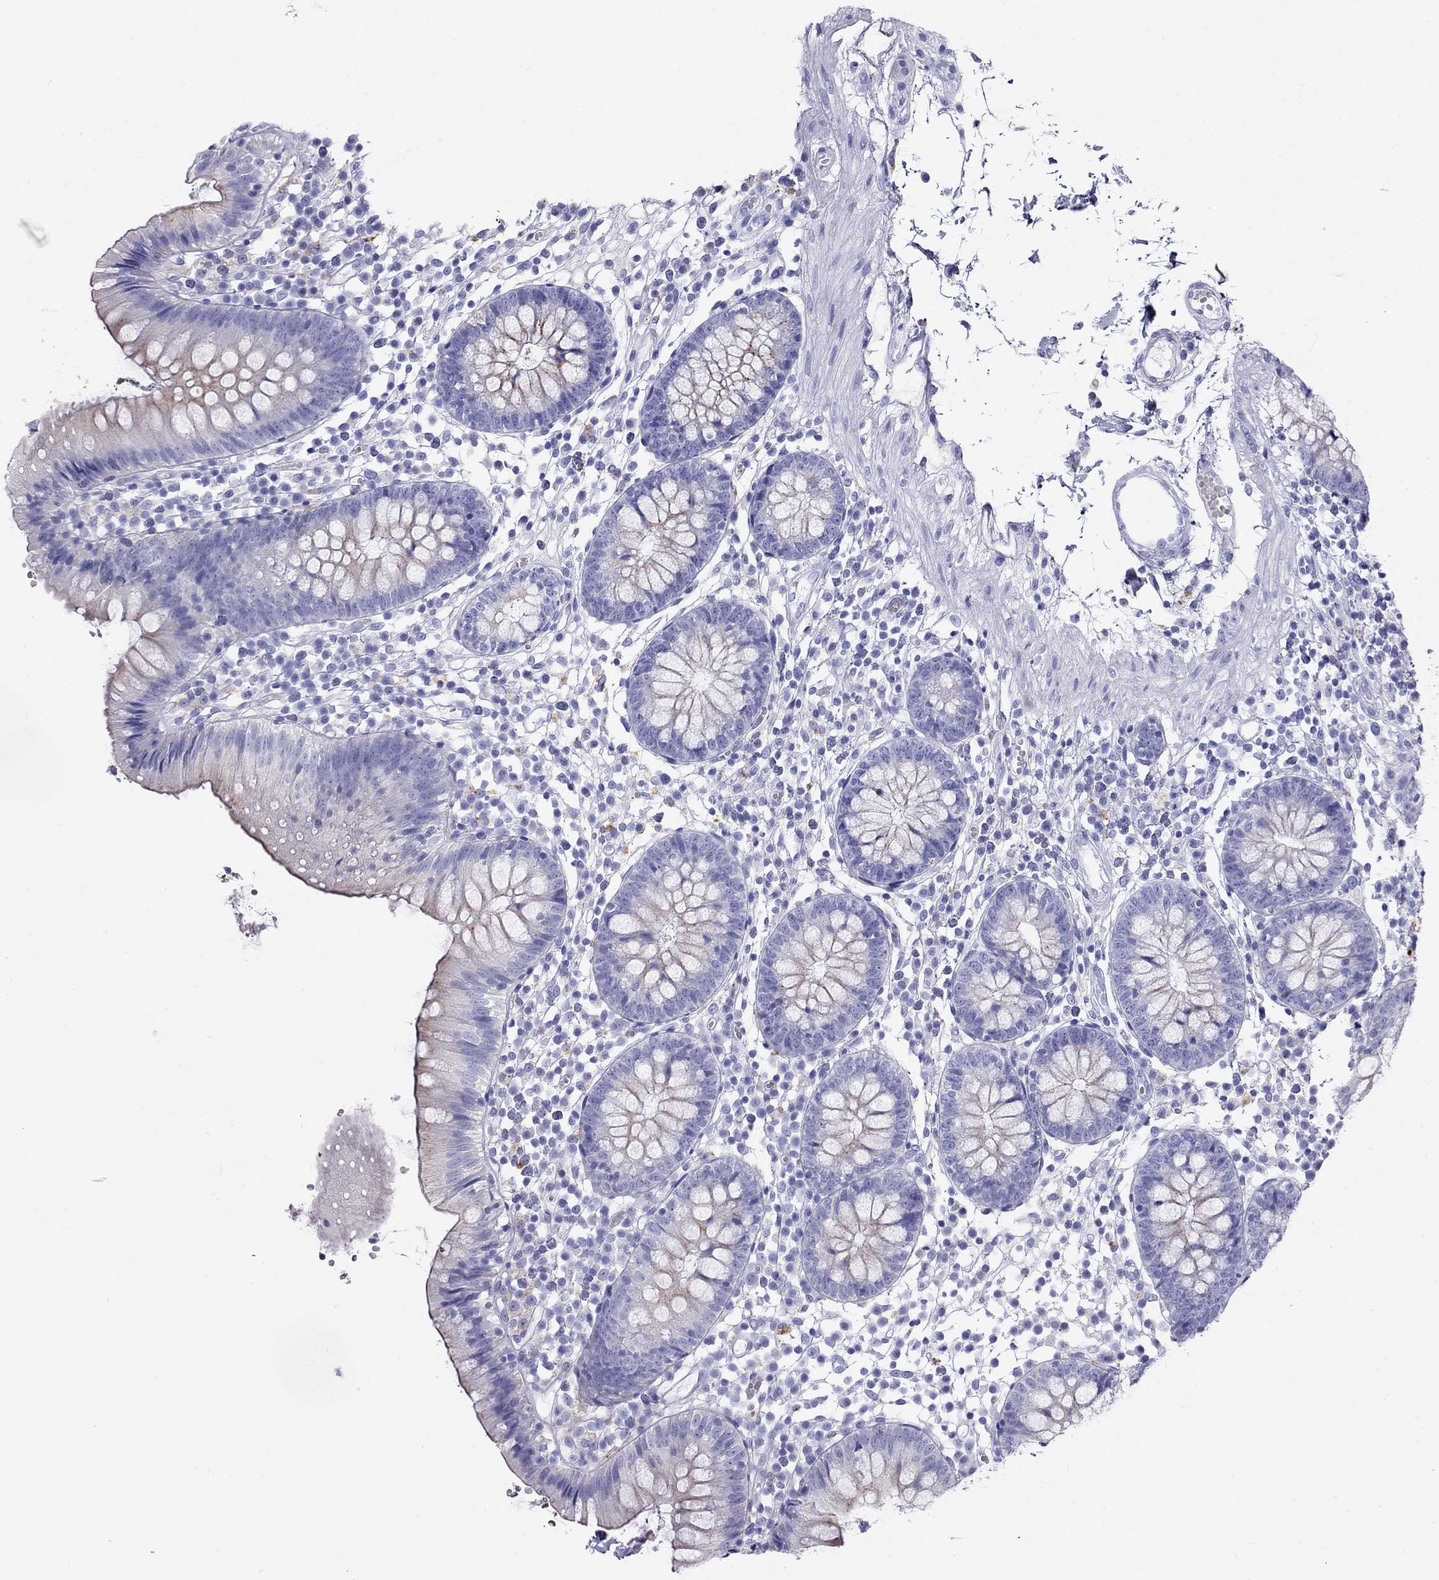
{"staining": {"intensity": "negative", "quantity": "none", "location": "none"}, "tissue": "colon", "cell_type": "Endothelial cells", "image_type": "normal", "snomed": [{"axis": "morphology", "description": "Normal tissue, NOS"}, {"axis": "topography", "description": "Rectum"}], "caption": "A histopathology image of human colon is negative for staining in endothelial cells. (Immunohistochemistry, brightfield microscopy, high magnification).", "gene": "MC5R", "patient": {"sex": "male", "age": 70}}